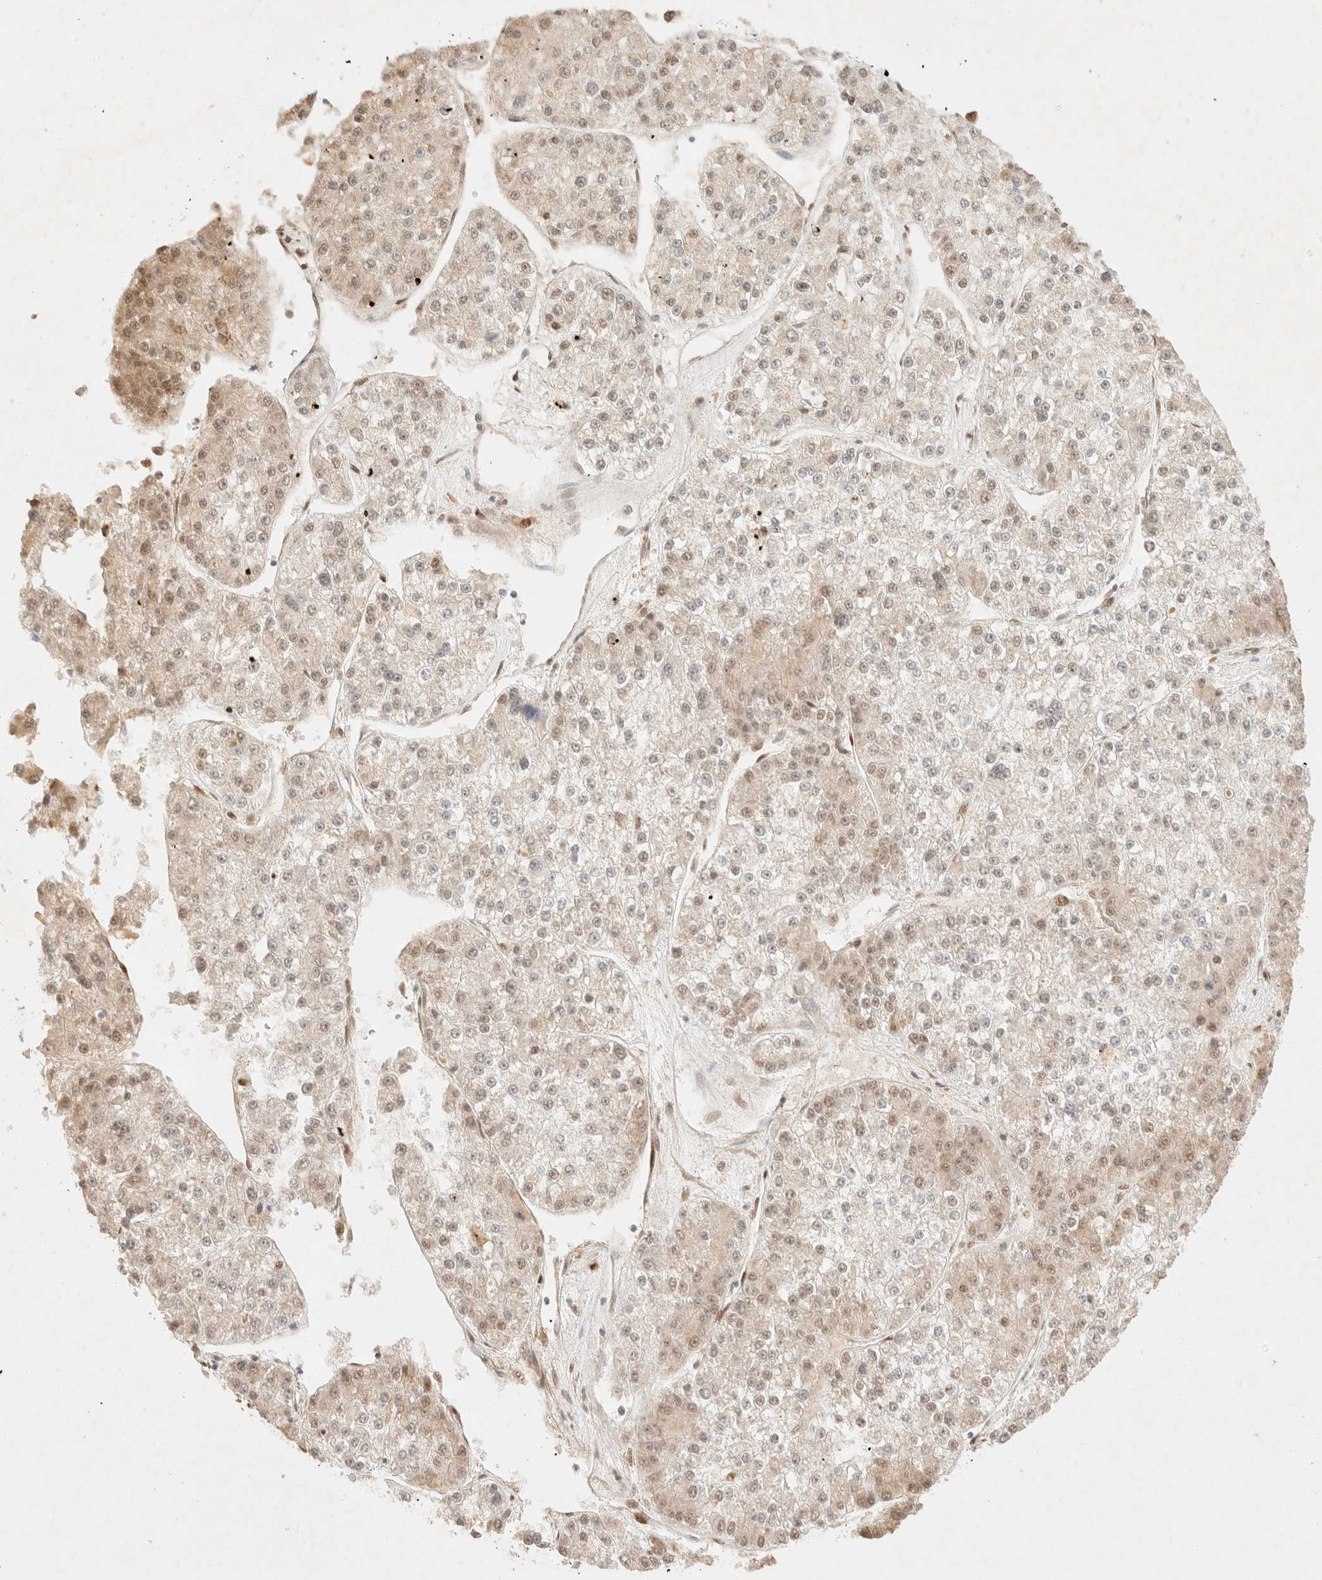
{"staining": {"intensity": "weak", "quantity": ">75%", "location": "nuclear"}, "tissue": "liver cancer", "cell_type": "Tumor cells", "image_type": "cancer", "snomed": [{"axis": "morphology", "description": "Carcinoma, Hepatocellular, NOS"}, {"axis": "topography", "description": "Liver"}], "caption": "Immunohistochemical staining of human liver hepatocellular carcinoma shows weak nuclear protein positivity in approximately >75% of tumor cells.", "gene": "ZNF768", "patient": {"sex": "female", "age": 73}}